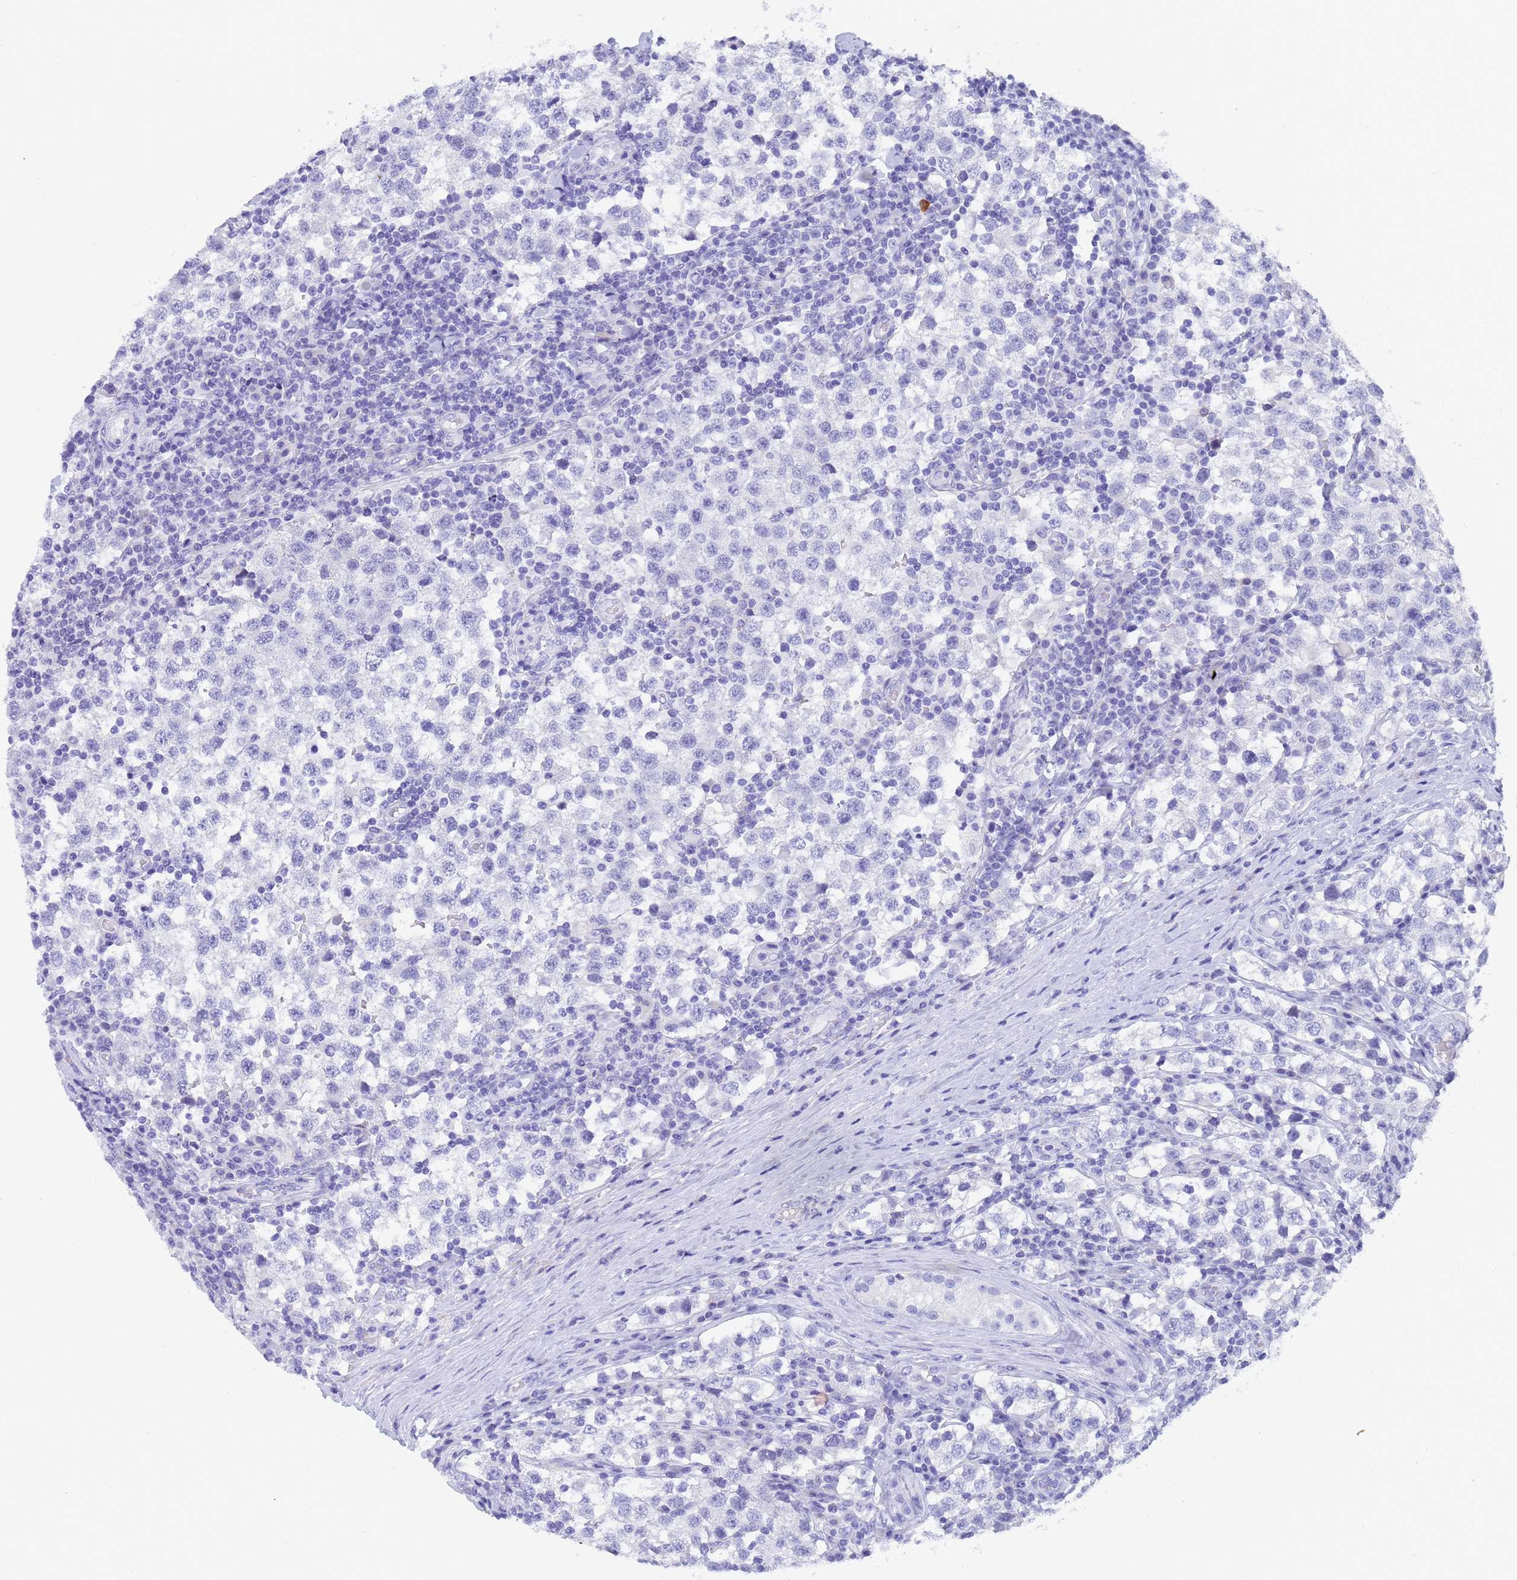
{"staining": {"intensity": "negative", "quantity": "none", "location": "none"}, "tissue": "testis cancer", "cell_type": "Tumor cells", "image_type": "cancer", "snomed": [{"axis": "morphology", "description": "Seminoma, NOS"}, {"axis": "topography", "description": "Testis"}], "caption": "Immunohistochemical staining of testis seminoma exhibits no significant expression in tumor cells.", "gene": "STATH", "patient": {"sex": "male", "age": 34}}